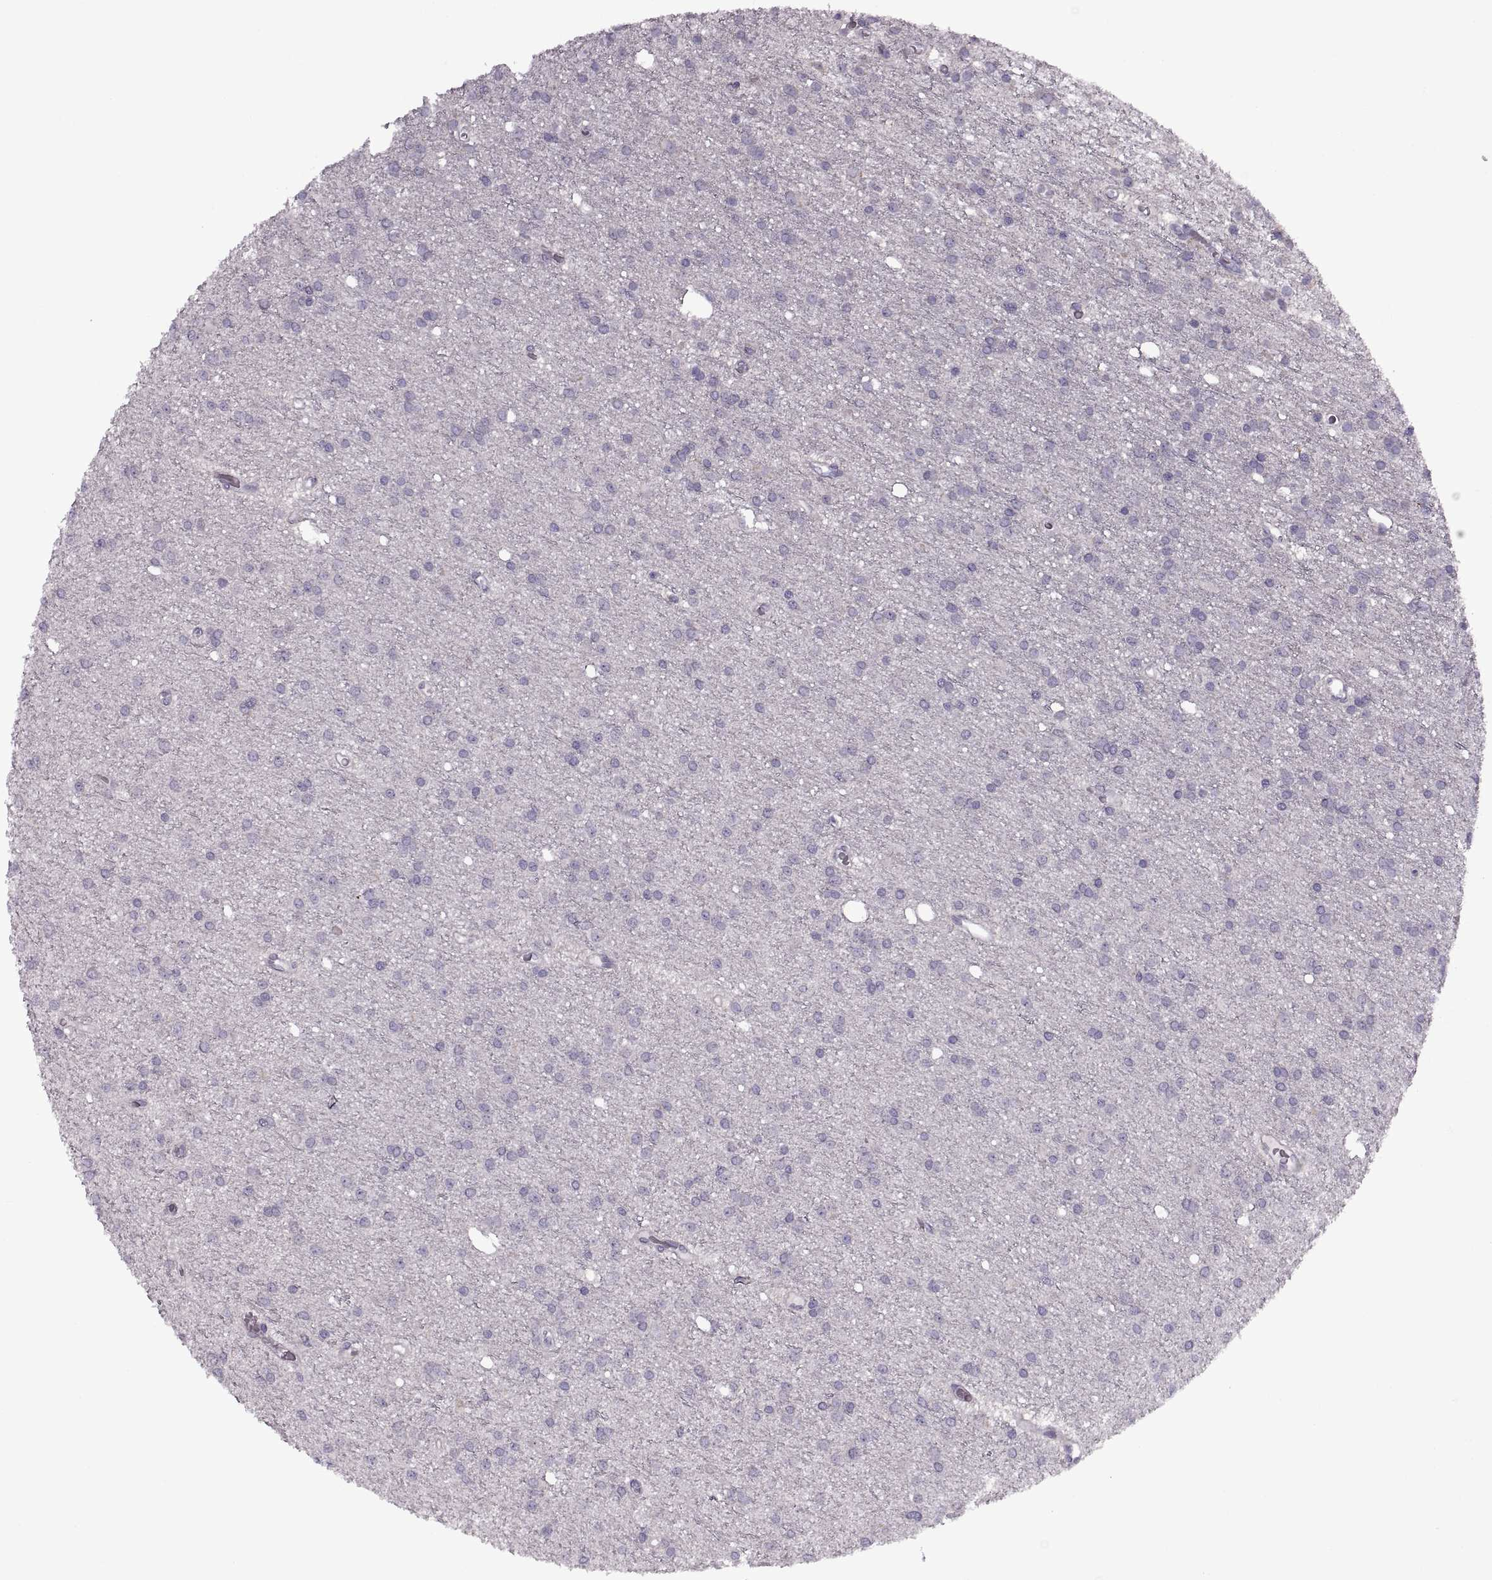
{"staining": {"intensity": "negative", "quantity": "none", "location": "none"}, "tissue": "glioma", "cell_type": "Tumor cells", "image_type": "cancer", "snomed": [{"axis": "morphology", "description": "Glioma, malignant, Low grade"}, {"axis": "topography", "description": "Brain"}], "caption": "An image of human glioma is negative for staining in tumor cells.", "gene": "PIERCE1", "patient": {"sex": "male", "age": 27}}